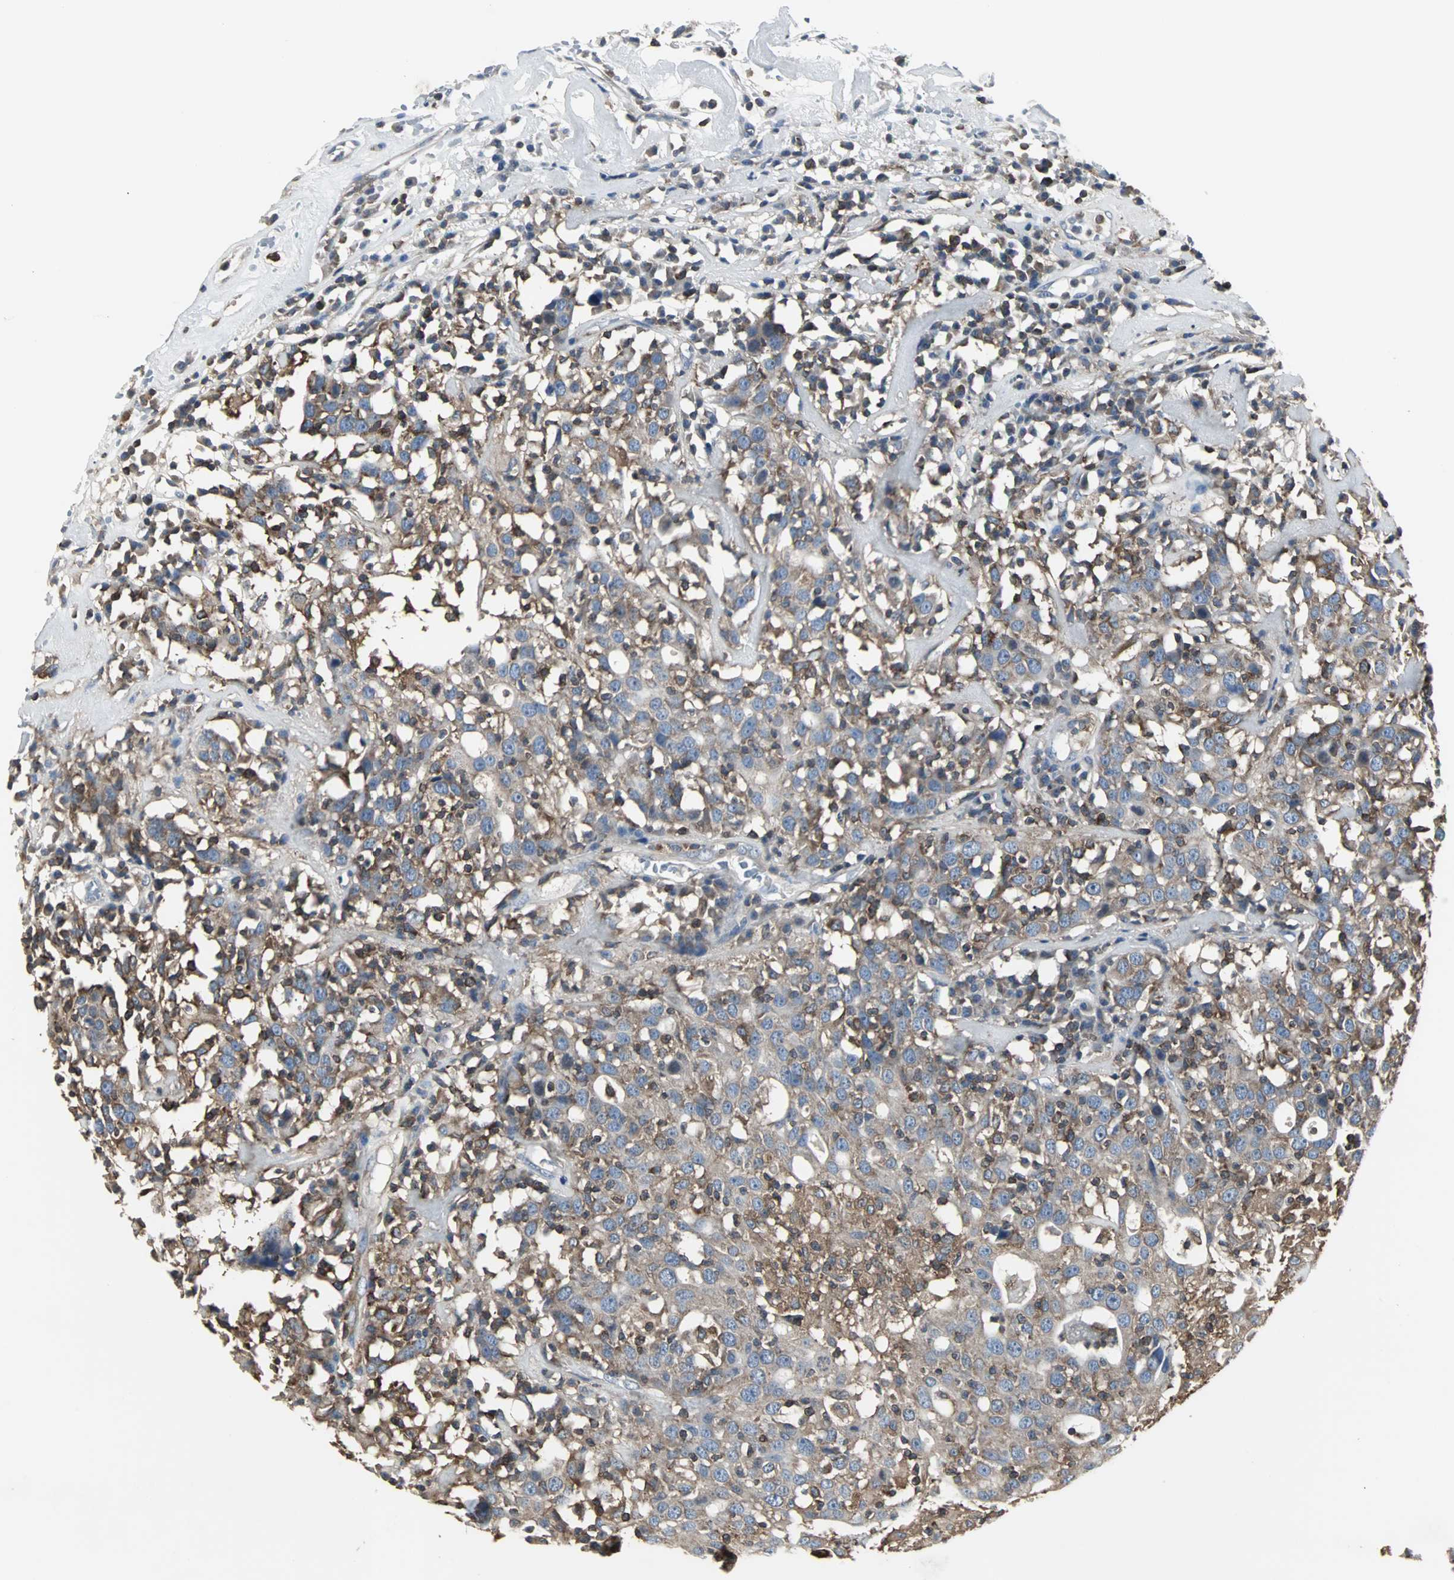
{"staining": {"intensity": "moderate", "quantity": ">75%", "location": "cytoplasmic/membranous"}, "tissue": "head and neck cancer", "cell_type": "Tumor cells", "image_type": "cancer", "snomed": [{"axis": "morphology", "description": "Adenocarcinoma, NOS"}, {"axis": "topography", "description": "Salivary gland"}, {"axis": "topography", "description": "Head-Neck"}], "caption": "Immunohistochemistry micrograph of head and neck cancer stained for a protein (brown), which displays medium levels of moderate cytoplasmic/membranous staining in about >75% of tumor cells.", "gene": "LRRFIP1", "patient": {"sex": "female", "age": 65}}